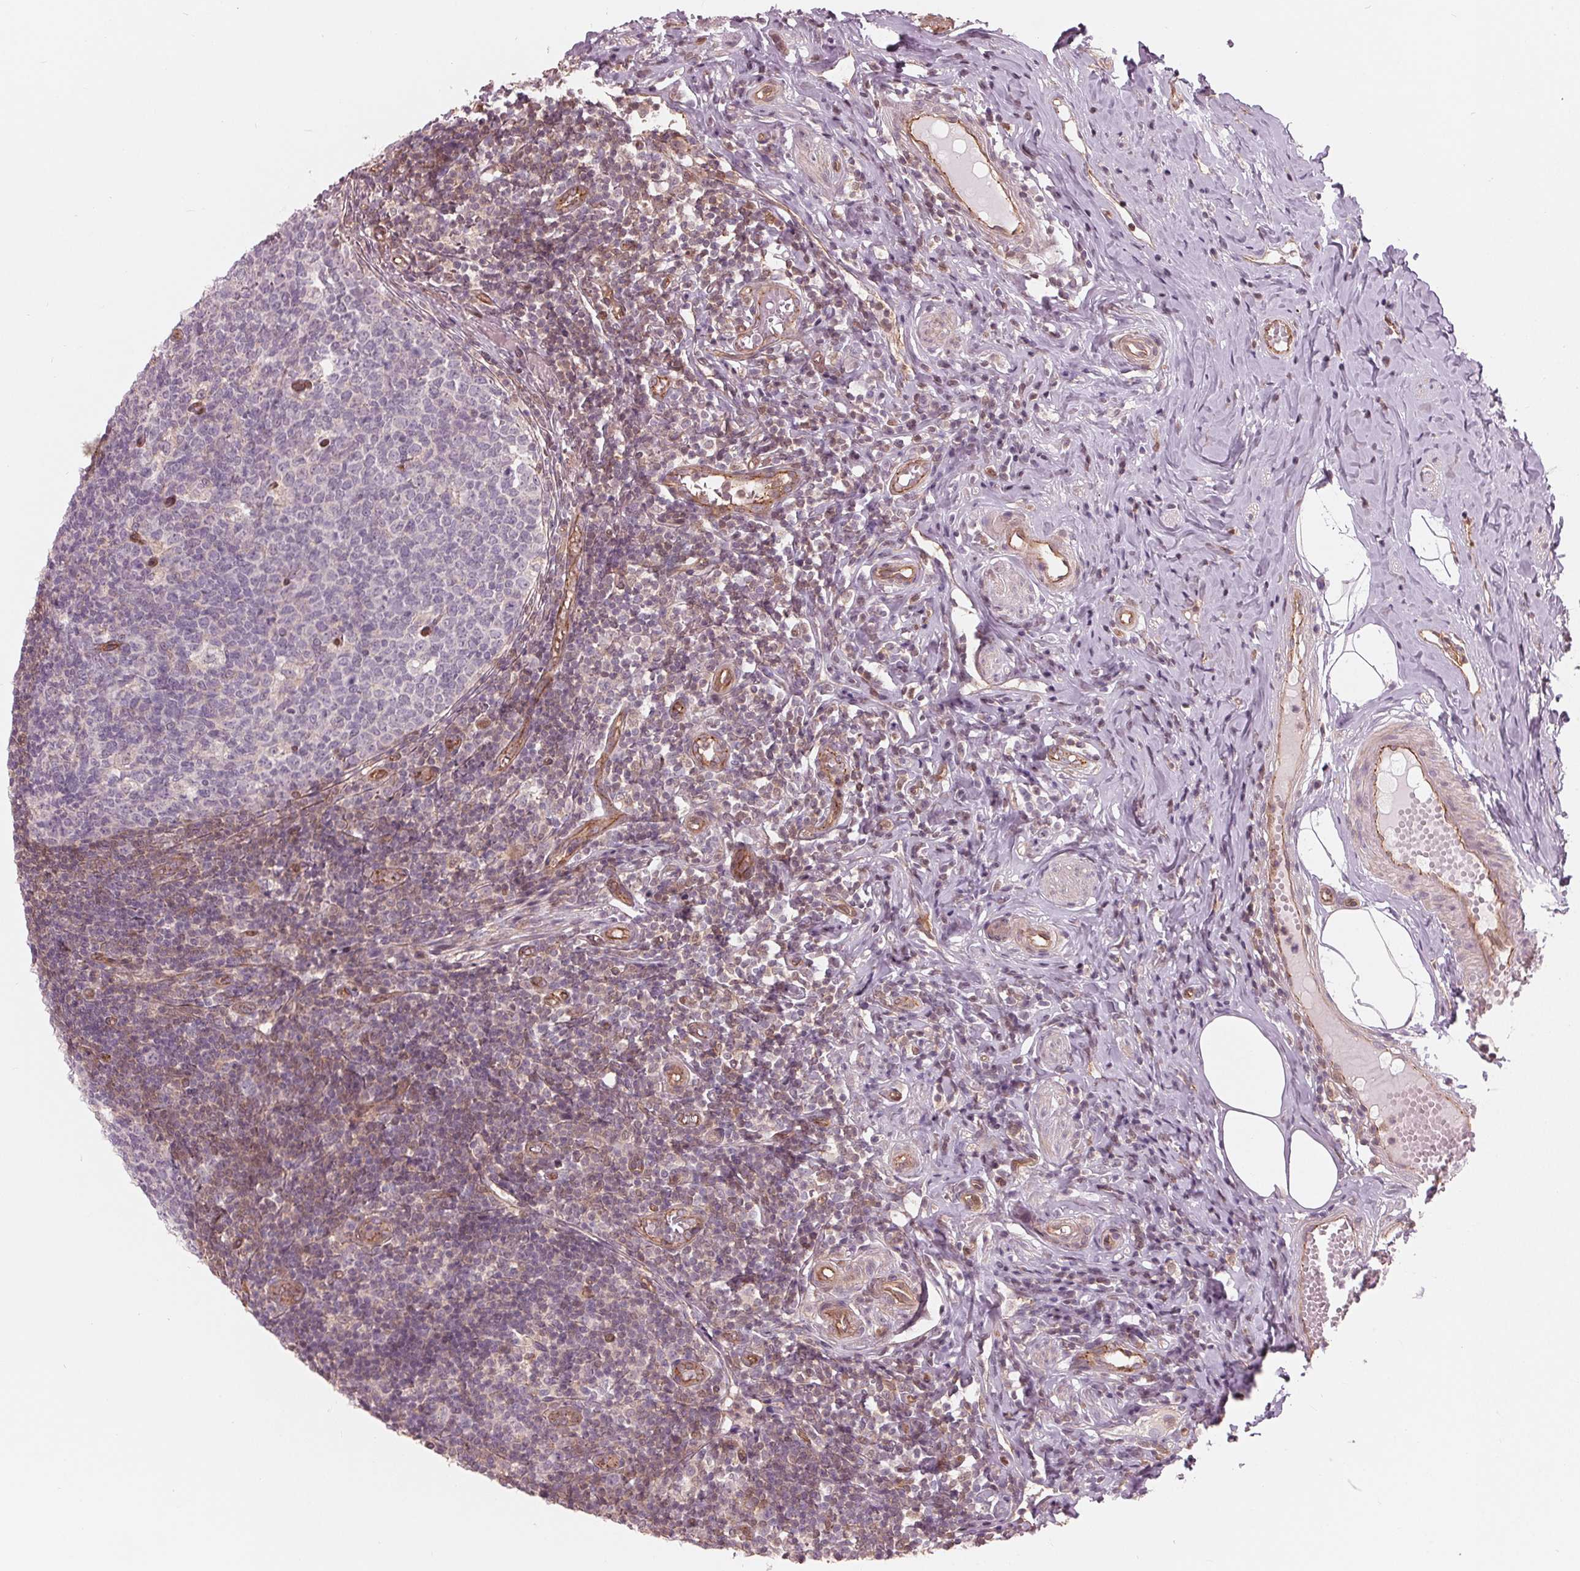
{"staining": {"intensity": "moderate", "quantity": "25%-75%", "location": "cytoplasmic/membranous"}, "tissue": "appendix", "cell_type": "Glandular cells", "image_type": "normal", "snomed": [{"axis": "morphology", "description": "Normal tissue, NOS"}, {"axis": "topography", "description": "Appendix"}], "caption": "A high-resolution image shows immunohistochemistry staining of benign appendix, which shows moderate cytoplasmic/membranous expression in approximately 25%-75% of glandular cells.", "gene": "TXNIP", "patient": {"sex": "male", "age": 18}}